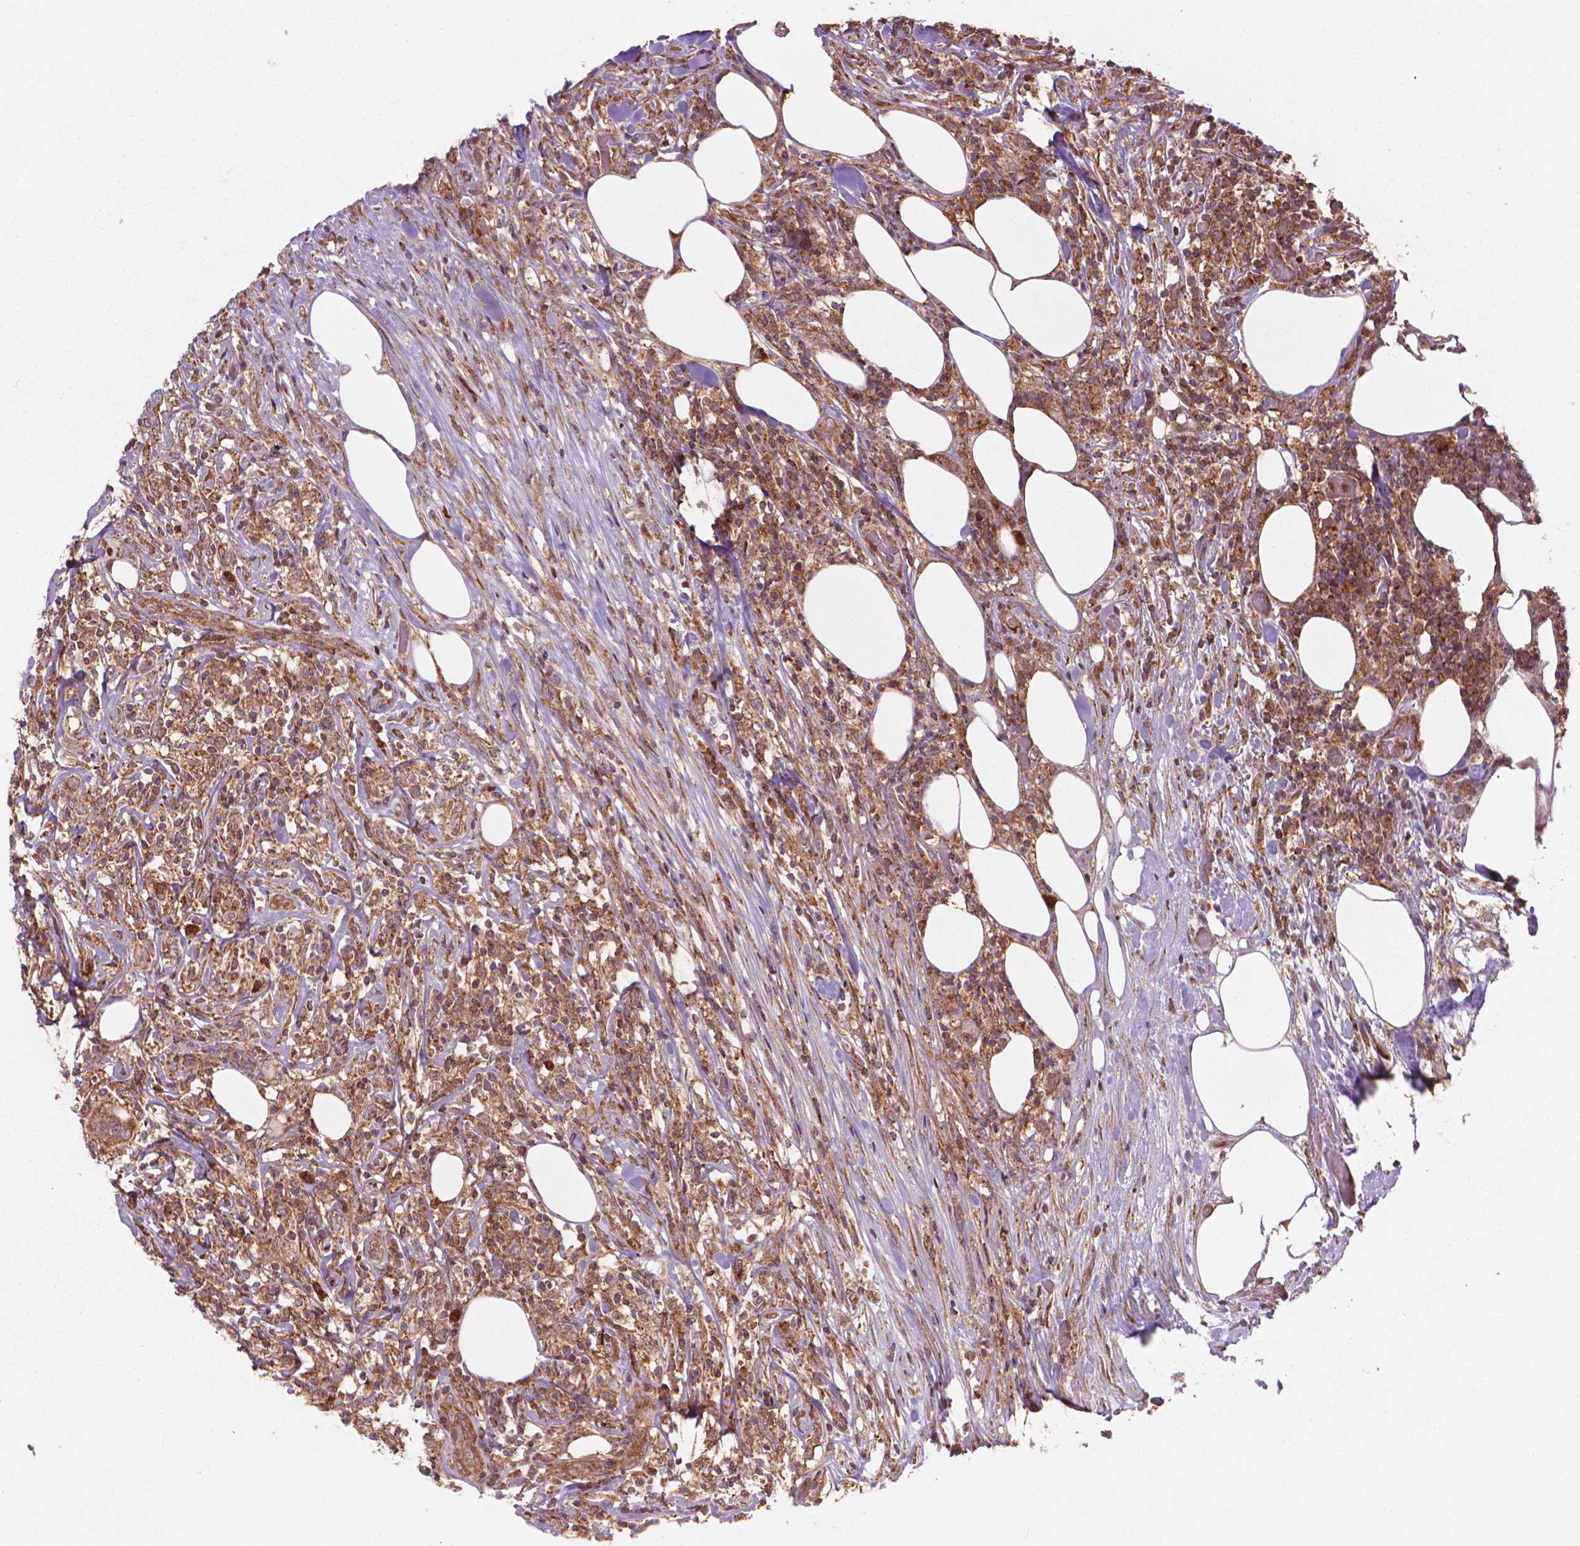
{"staining": {"intensity": "moderate", "quantity": ">75%", "location": "cytoplasmic/membranous"}, "tissue": "lymphoma", "cell_type": "Tumor cells", "image_type": "cancer", "snomed": [{"axis": "morphology", "description": "Malignant lymphoma, non-Hodgkin's type, High grade"}, {"axis": "topography", "description": "Lymph node"}], "caption": "Protein analysis of lymphoma tissue displays moderate cytoplasmic/membranous staining in approximately >75% of tumor cells.", "gene": "VARS2", "patient": {"sex": "female", "age": 84}}